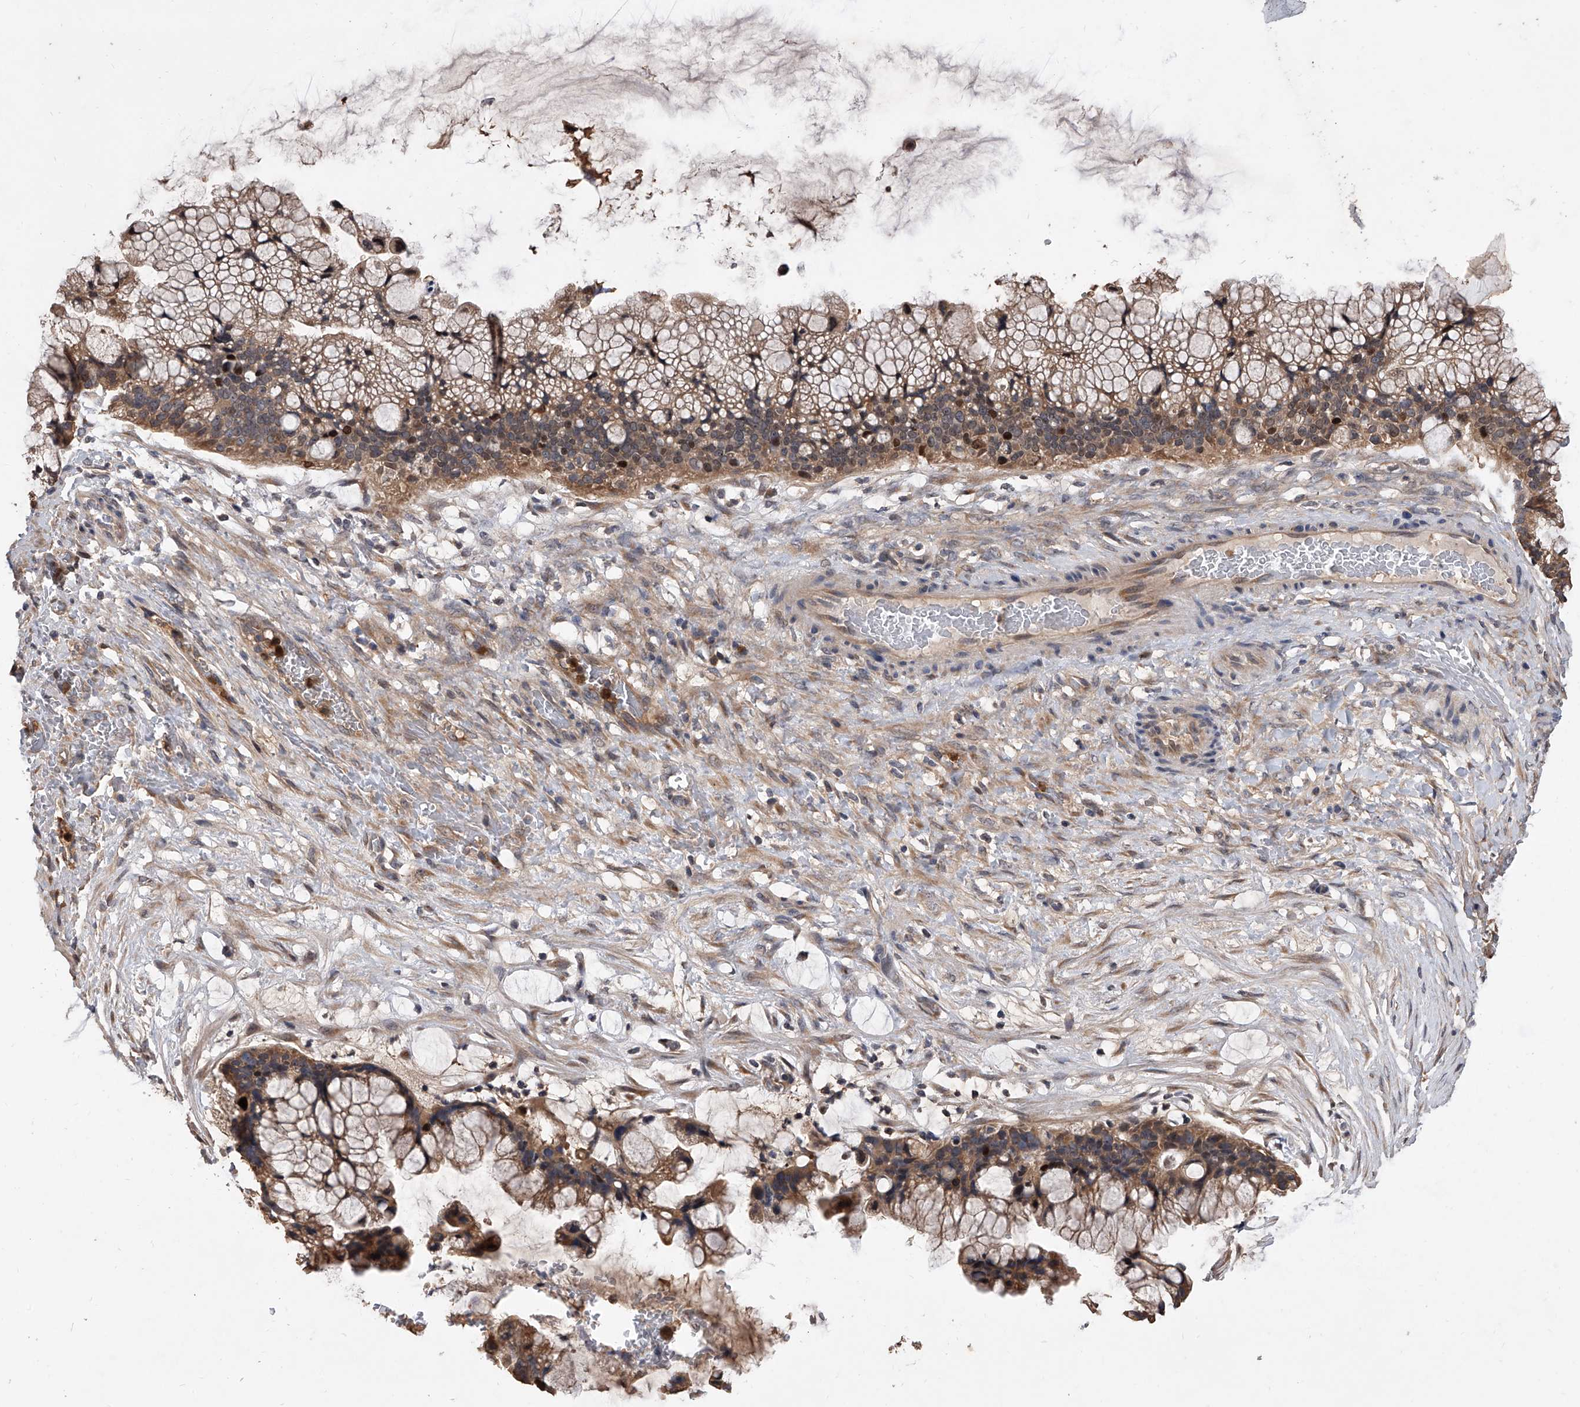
{"staining": {"intensity": "moderate", "quantity": ">75%", "location": "cytoplasmic/membranous"}, "tissue": "ovarian cancer", "cell_type": "Tumor cells", "image_type": "cancer", "snomed": [{"axis": "morphology", "description": "Cystadenocarcinoma, mucinous, NOS"}, {"axis": "topography", "description": "Ovary"}], "caption": "An image showing moderate cytoplasmic/membranous positivity in about >75% of tumor cells in ovarian cancer (mucinous cystadenocarcinoma), as visualized by brown immunohistochemical staining.", "gene": "BHLHE23", "patient": {"sex": "female", "age": 37}}